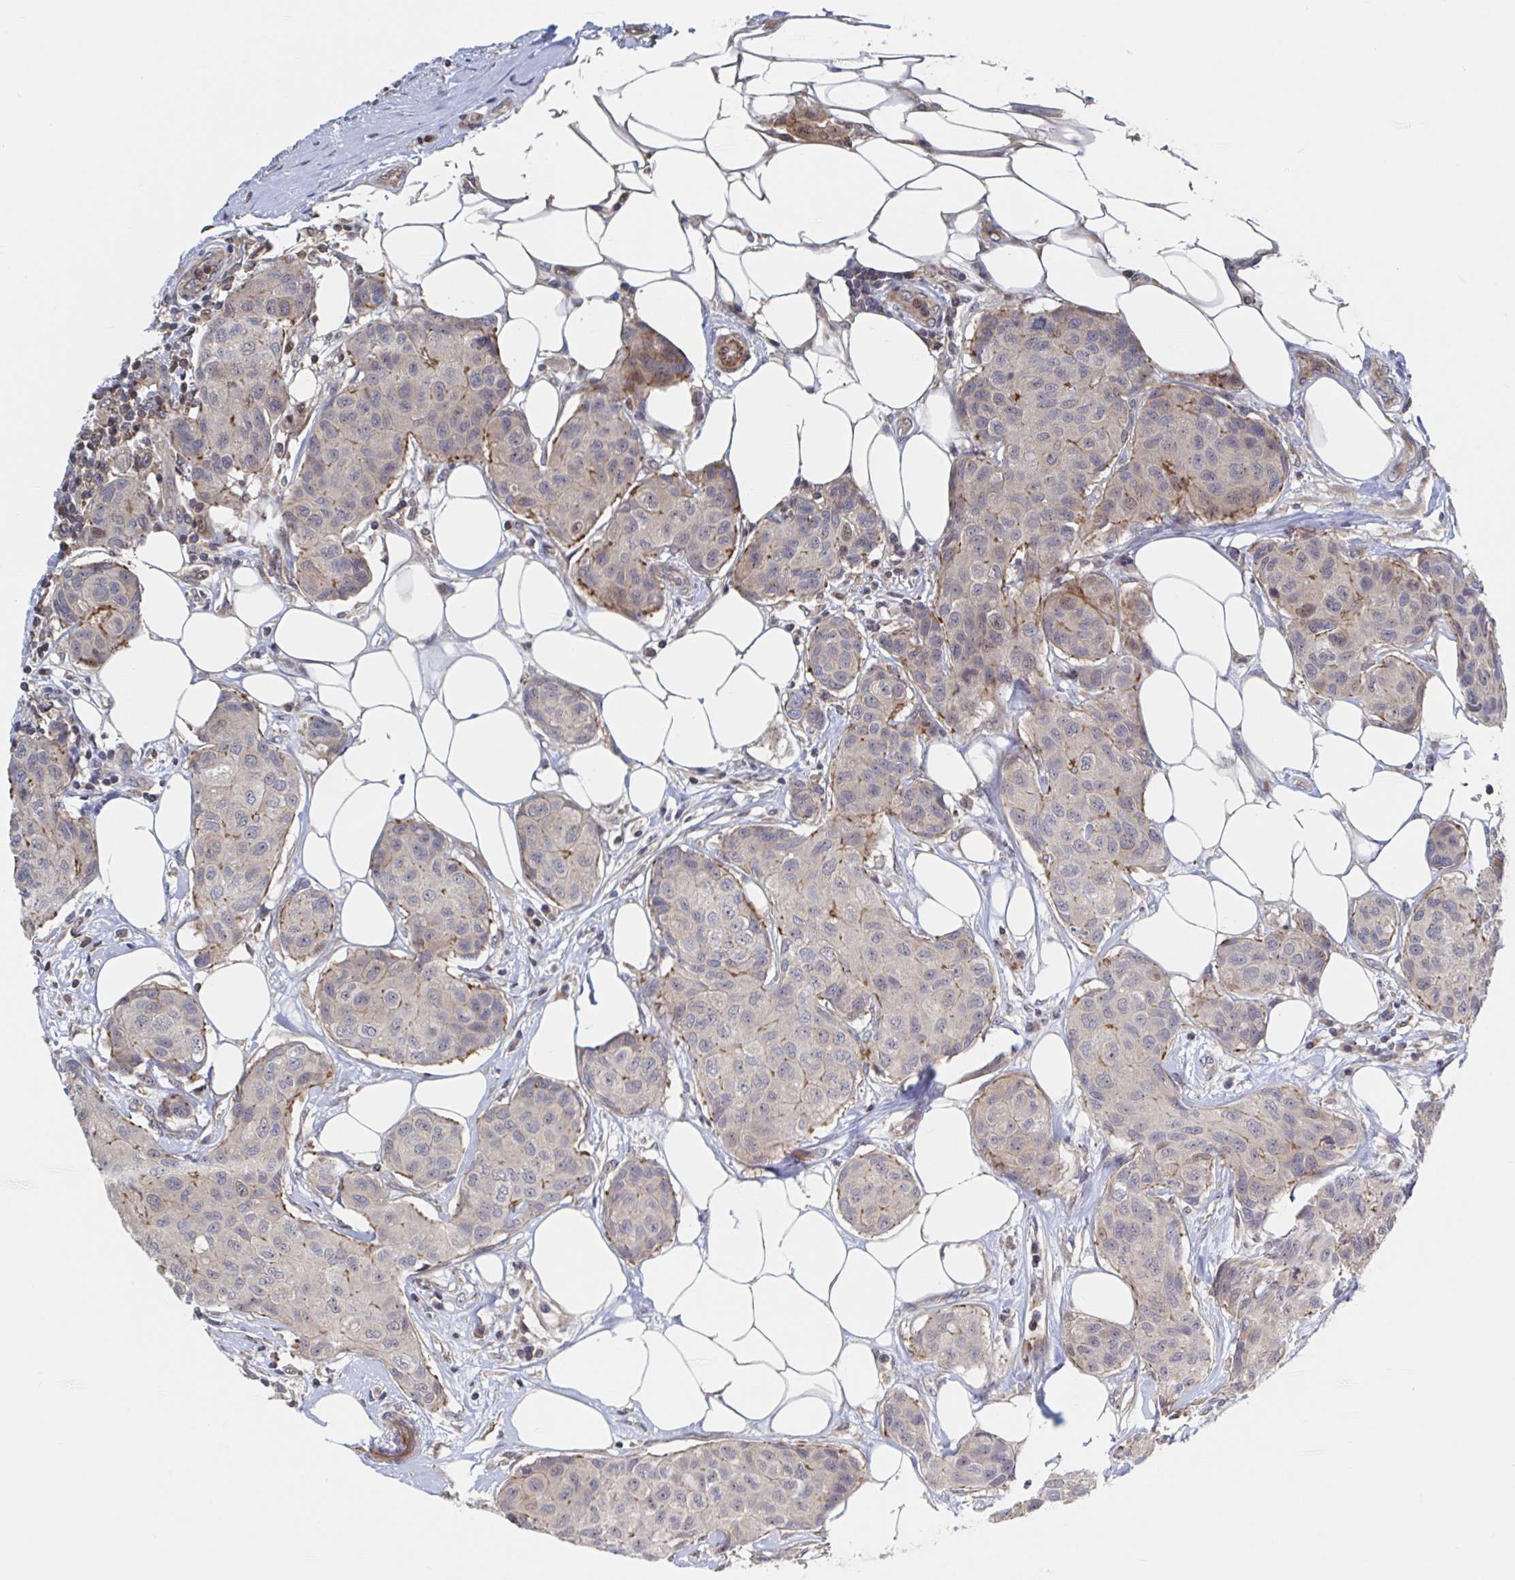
{"staining": {"intensity": "negative", "quantity": "none", "location": "none"}, "tissue": "breast cancer", "cell_type": "Tumor cells", "image_type": "cancer", "snomed": [{"axis": "morphology", "description": "Duct carcinoma"}, {"axis": "topography", "description": "Breast"}, {"axis": "topography", "description": "Lymph node"}], "caption": "This is a micrograph of immunohistochemistry (IHC) staining of breast cancer, which shows no staining in tumor cells. (DAB (3,3'-diaminobenzidine) immunohistochemistry with hematoxylin counter stain).", "gene": "DHRS12", "patient": {"sex": "female", "age": 80}}